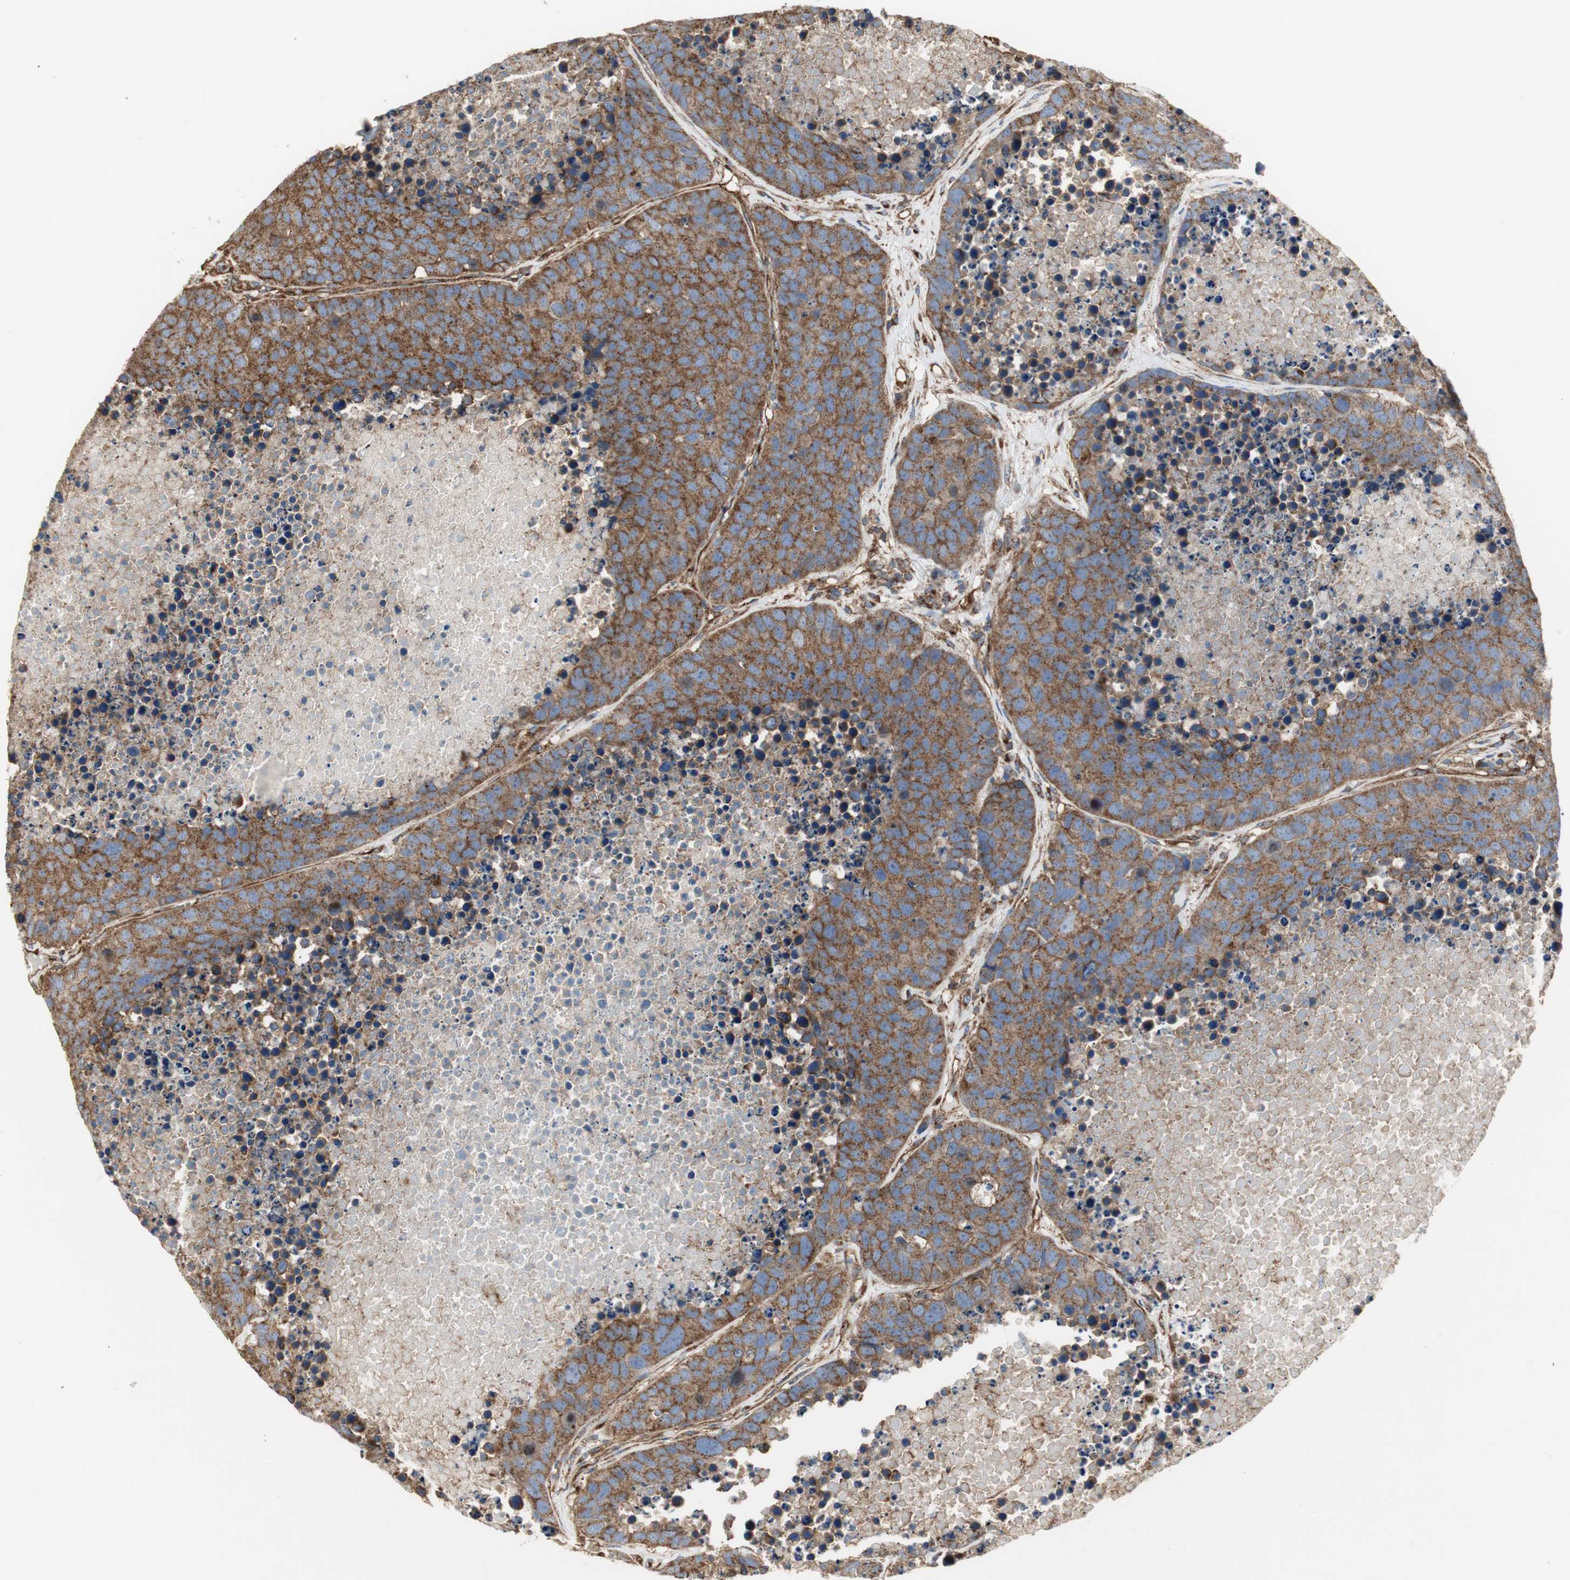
{"staining": {"intensity": "strong", "quantity": ">75%", "location": "cytoplasmic/membranous"}, "tissue": "carcinoid", "cell_type": "Tumor cells", "image_type": "cancer", "snomed": [{"axis": "morphology", "description": "Carcinoid, malignant, NOS"}, {"axis": "topography", "description": "Lung"}], "caption": "Human carcinoid stained with a protein marker displays strong staining in tumor cells.", "gene": "H6PD", "patient": {"sex": "male", "age": 60}}